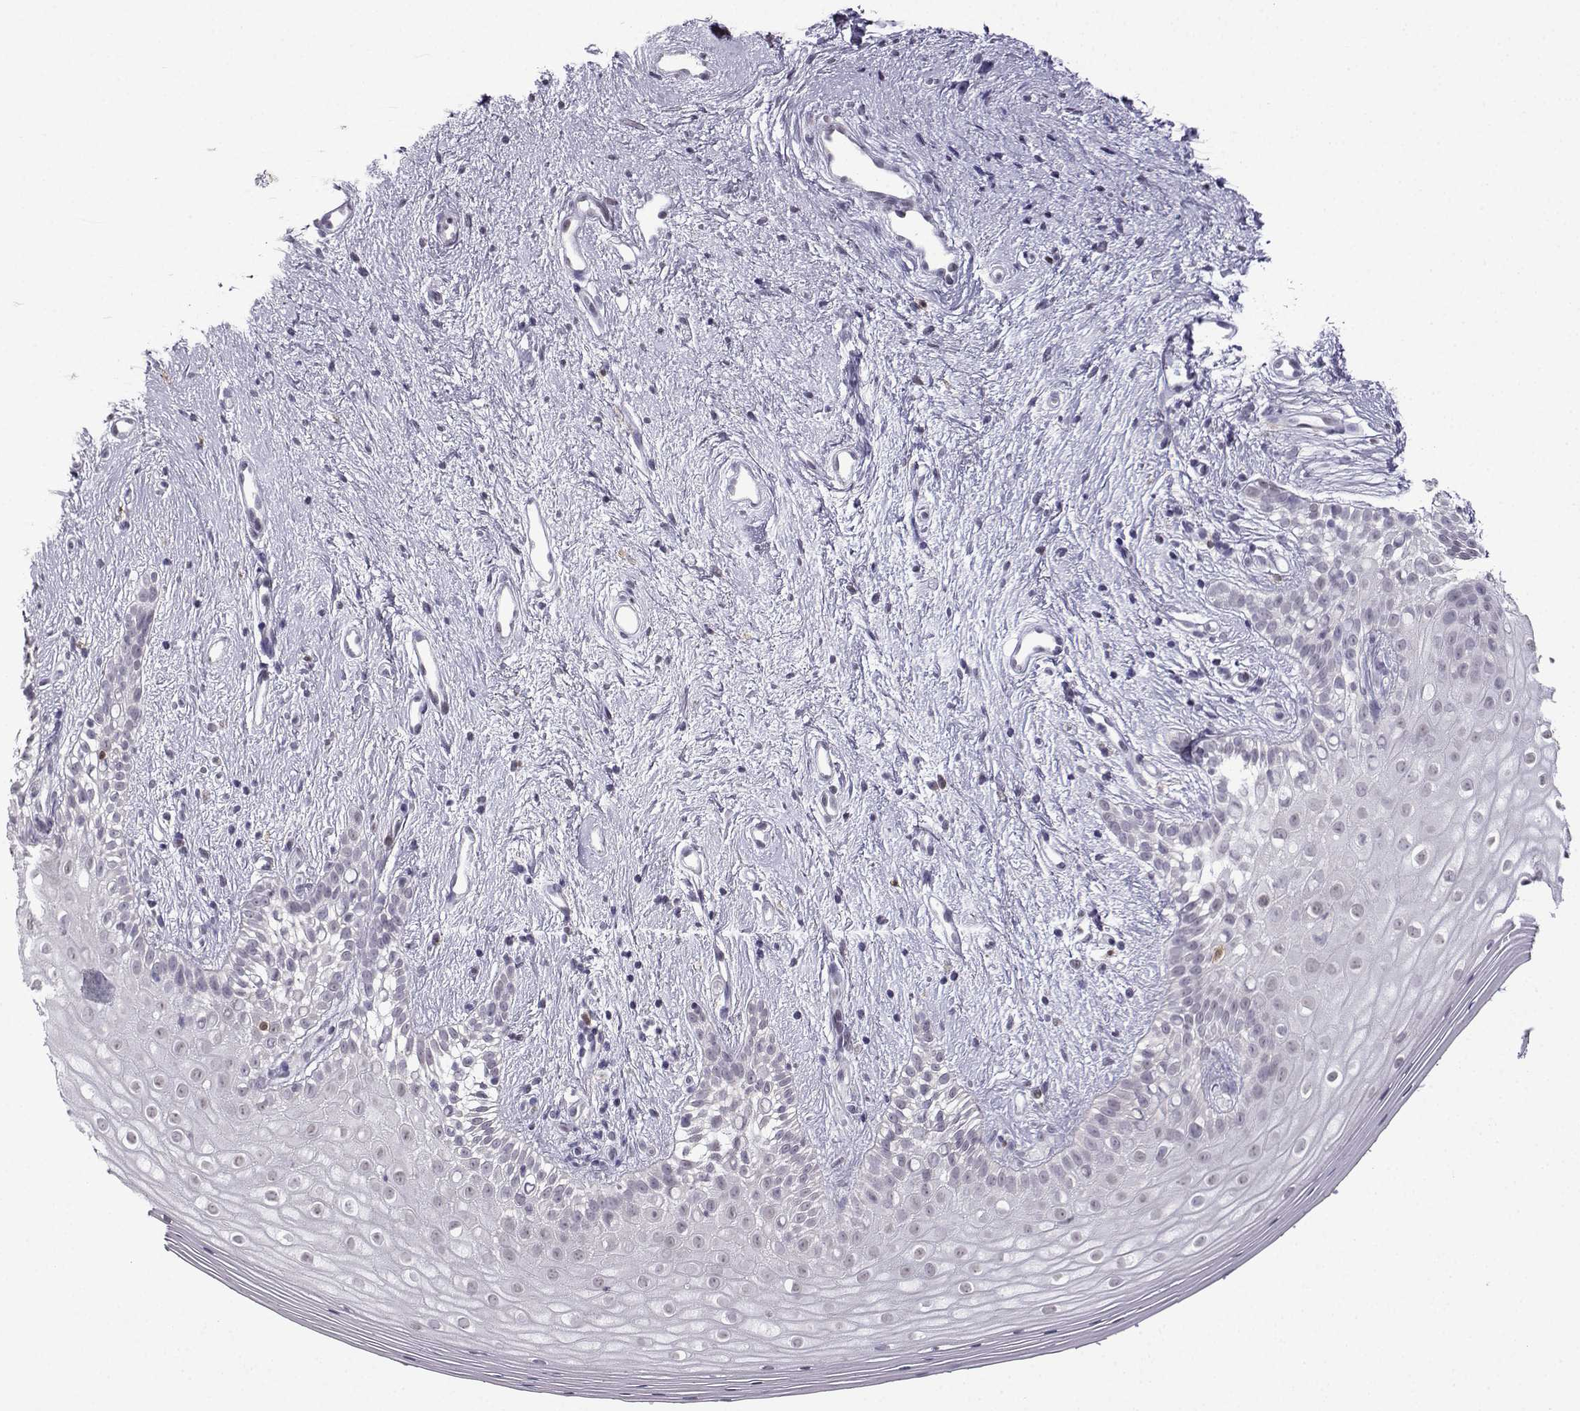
{"staining": {"intensity": "negative", "quantity": "none", "location": "none"}, "tissue": "vagina", "cell_type": "Squamous epithelial cells", "image_type": "normal", "snomed": [{"axis": "morphology", "description": "Normal tissue, NOS"}, {"axis": "topography", "description": "Vagina"}], "caption": "Immunohistochemical staining of benign human vagina demonstrates no significant positivity in squamous epithelial cells. (DAB (3,3'-diaminobenzidine) immunohistochemistry (IHC), high magnification).", "gene": "HTR7", "patient": {"sex": "female", "age": 47}}